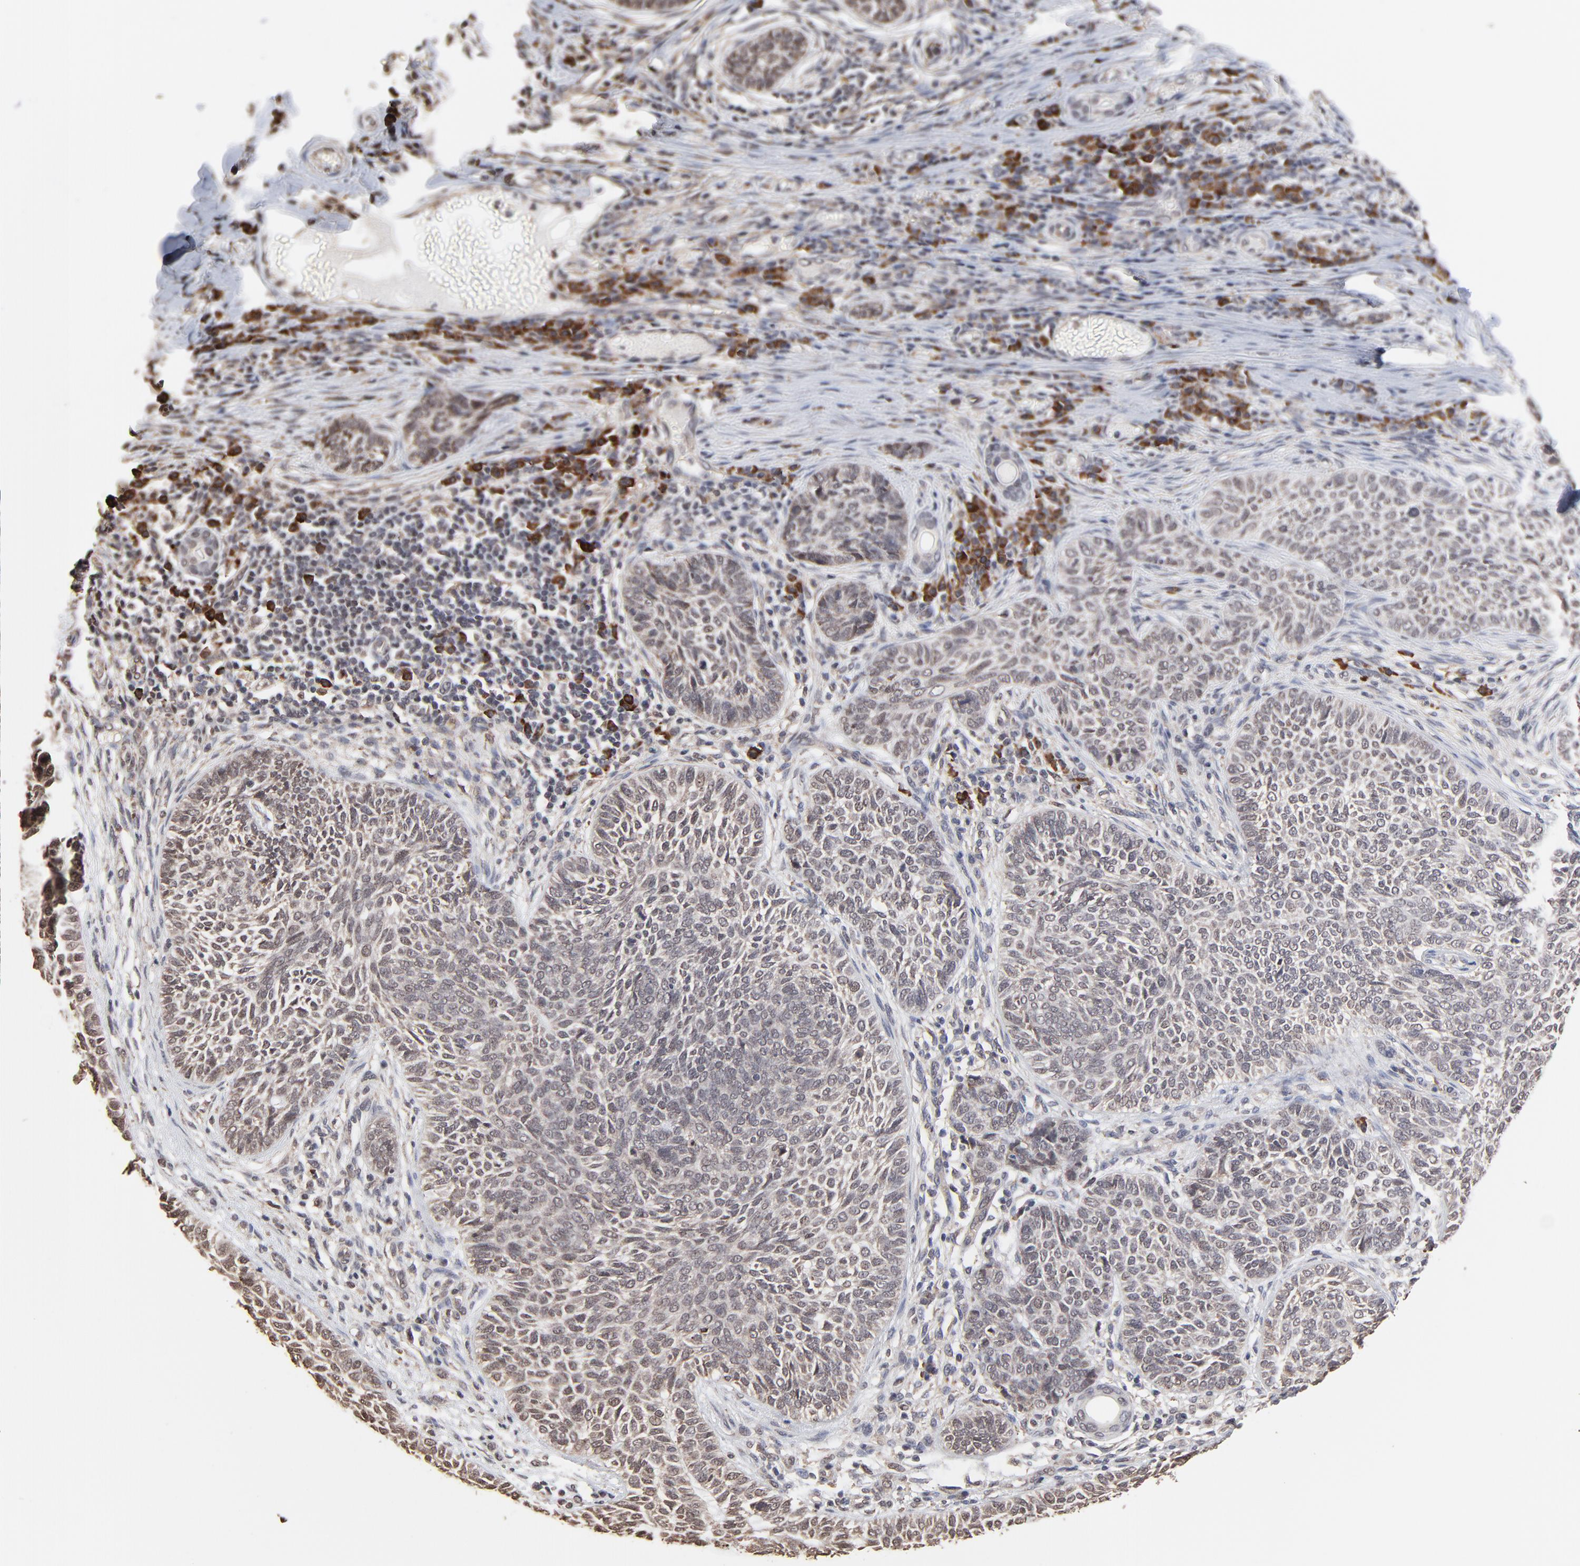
{"staining": {"intensity": "weak", "quantity": "<25%", "location": "cytoplasmic/membranous"}, "tissue": "skin cancer", "cell_type": "Tumor cells", "image_type": "cancer", "snomed": [{"axis": "morphology", "description": "Basal cell carcinoma"}, {"axis": "topography", "description": "Skin"}], "caption": "This is an immunohistochemistry (IHC) photomicrograph of human basal cell carcinoma (skin). There is no positivity in tumor cells.", "gene": "CHM", "patient": {"sex": "male", "age": 87}}